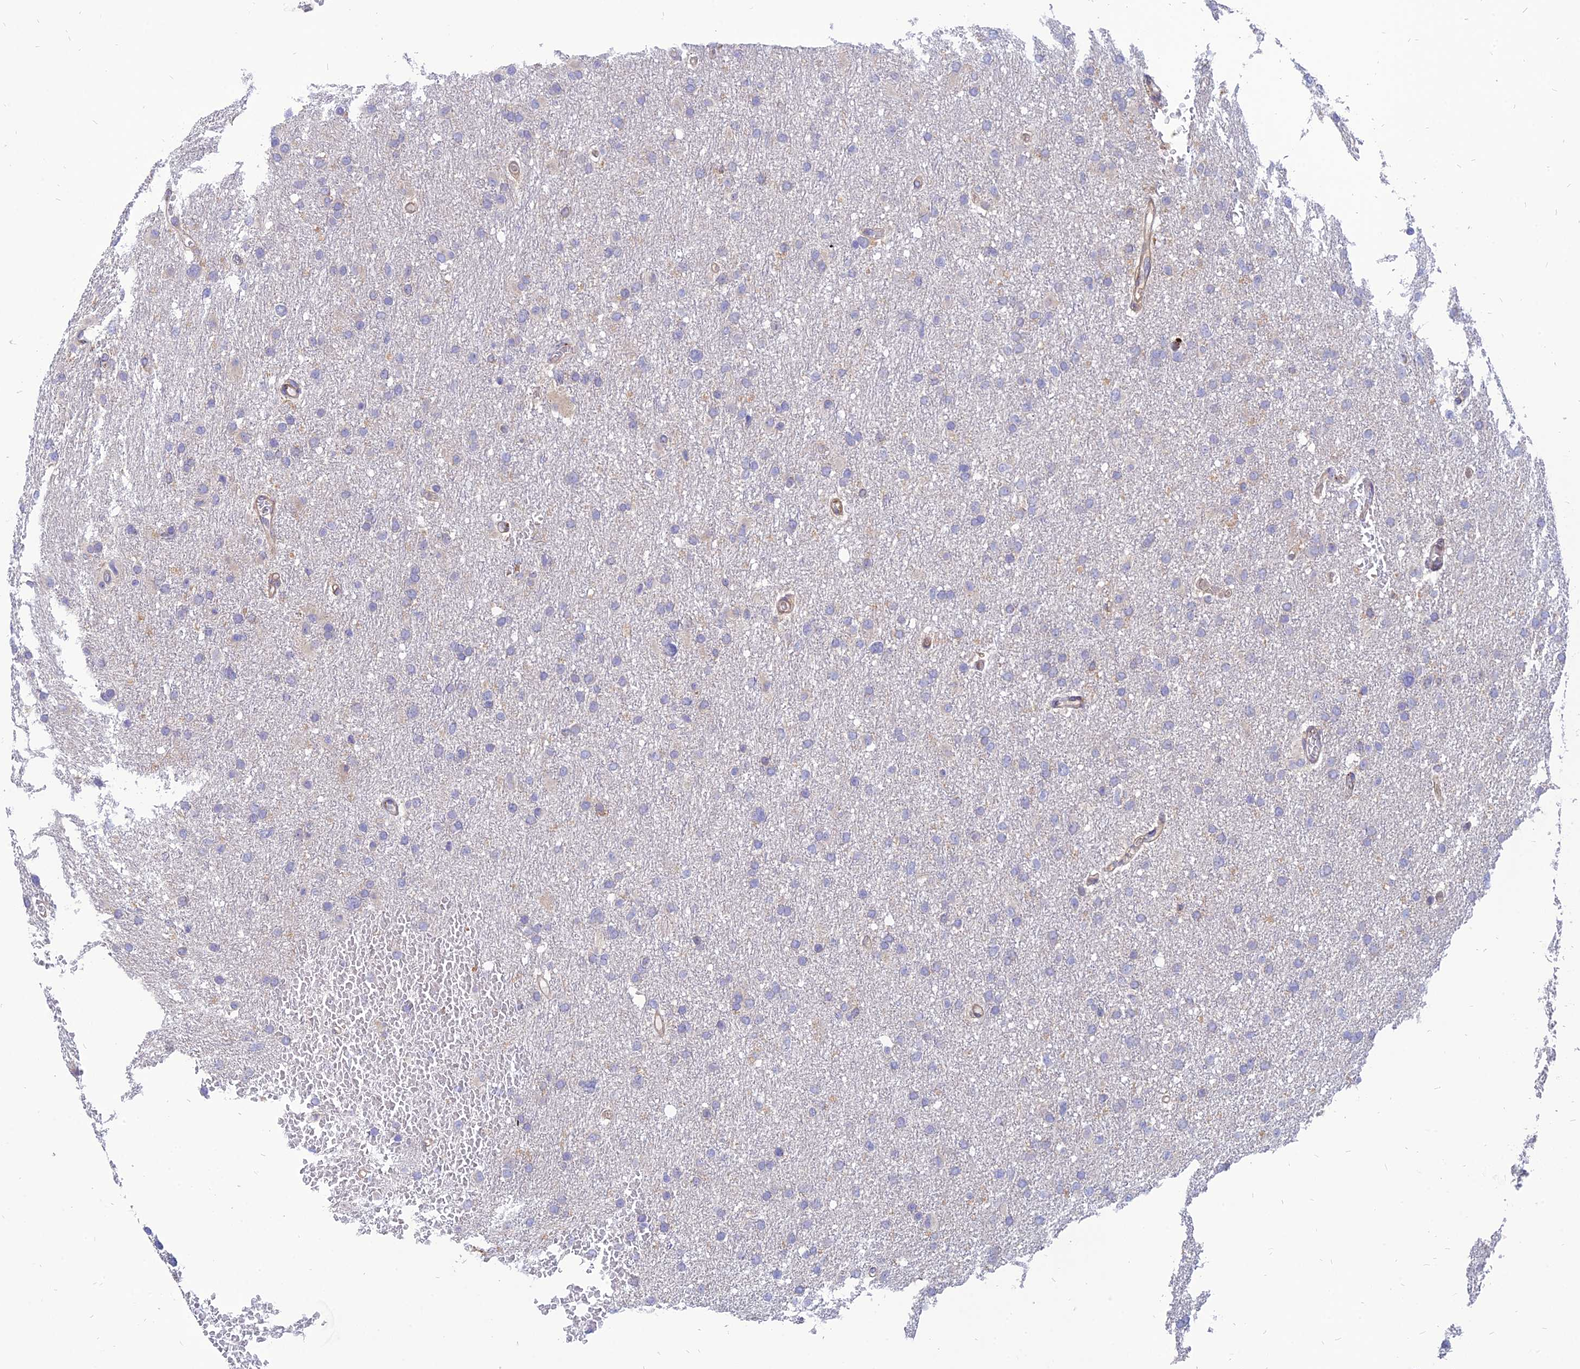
{"staining": {"intensity": "negative", "quantity": "none", "location": "none"}, "tissue": "glioma", "cell_type": "Tumor cells", "image_type": "cancer", "snomed": [{"axis": "morphology", "description": "Glioma, malignant, High grade"}, {"axis": "topography", "description": "Cerebral cortex"}], "caption": "The histopathology image exhibits no significant staining in tumor cells of glioma.", "gene": "PHKA2", "patient": {"sex": "female", "age": 36}}